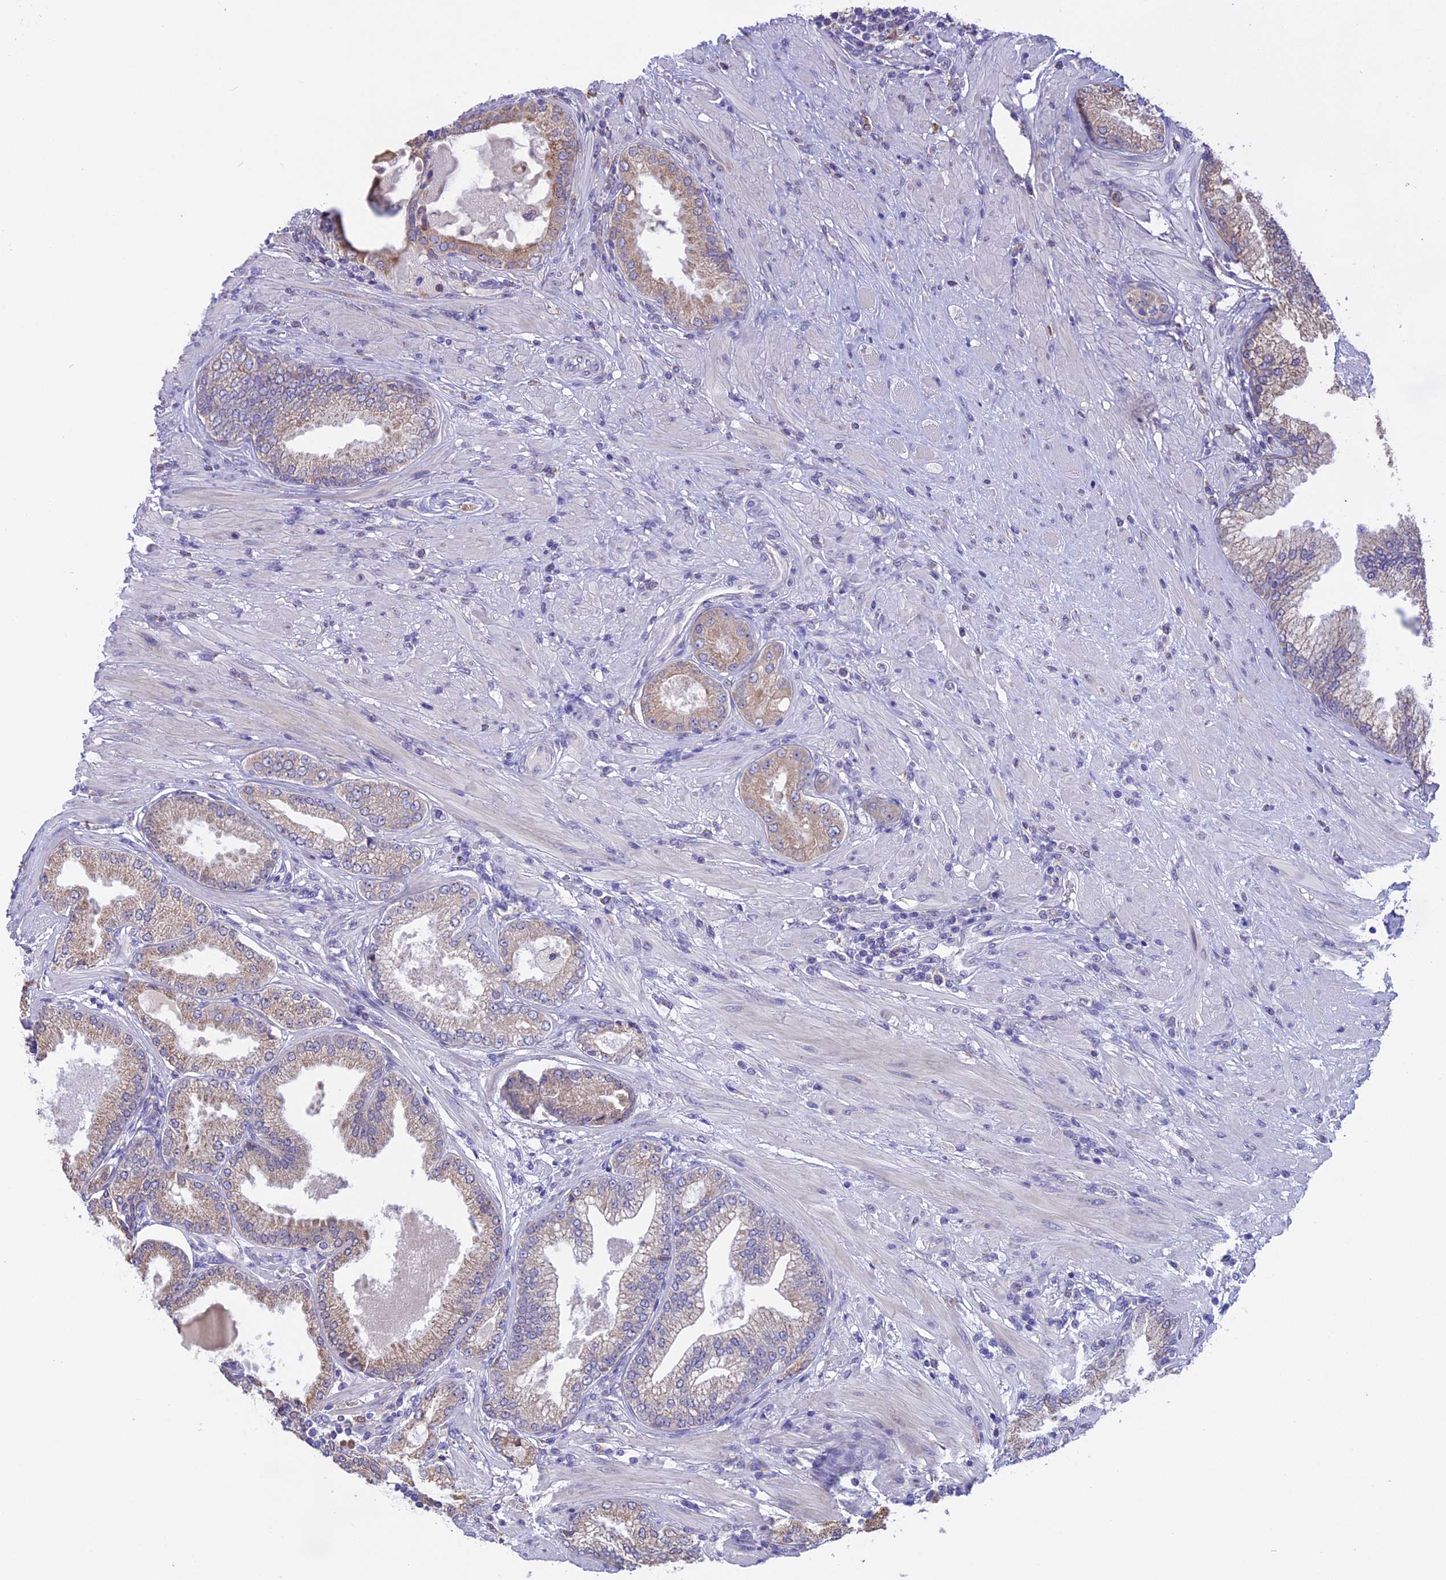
{"staining": {"intensity": "moderate", "quantity": "<25%", "location": "cytoplasmic/membranous"}, "tissue": "prostate cancer", "cell_type": "Tumor cells", "image_type": "cancer", "snomed": [{"axis": "morphology", "description": "Adenocarcinoma, High grade"}, {"axis": "topography", "description": "Prostate"}], "caption": "Prostate cancer (adenocarcinoma (high-grade)) stained for a protein (brown) demonstrates moderate cytoplasmic/membranous positive positivity in approximately <25% of tumor cells.", "gene": "DMRTA2", "patient": {"sex": "male", "age": 71}}